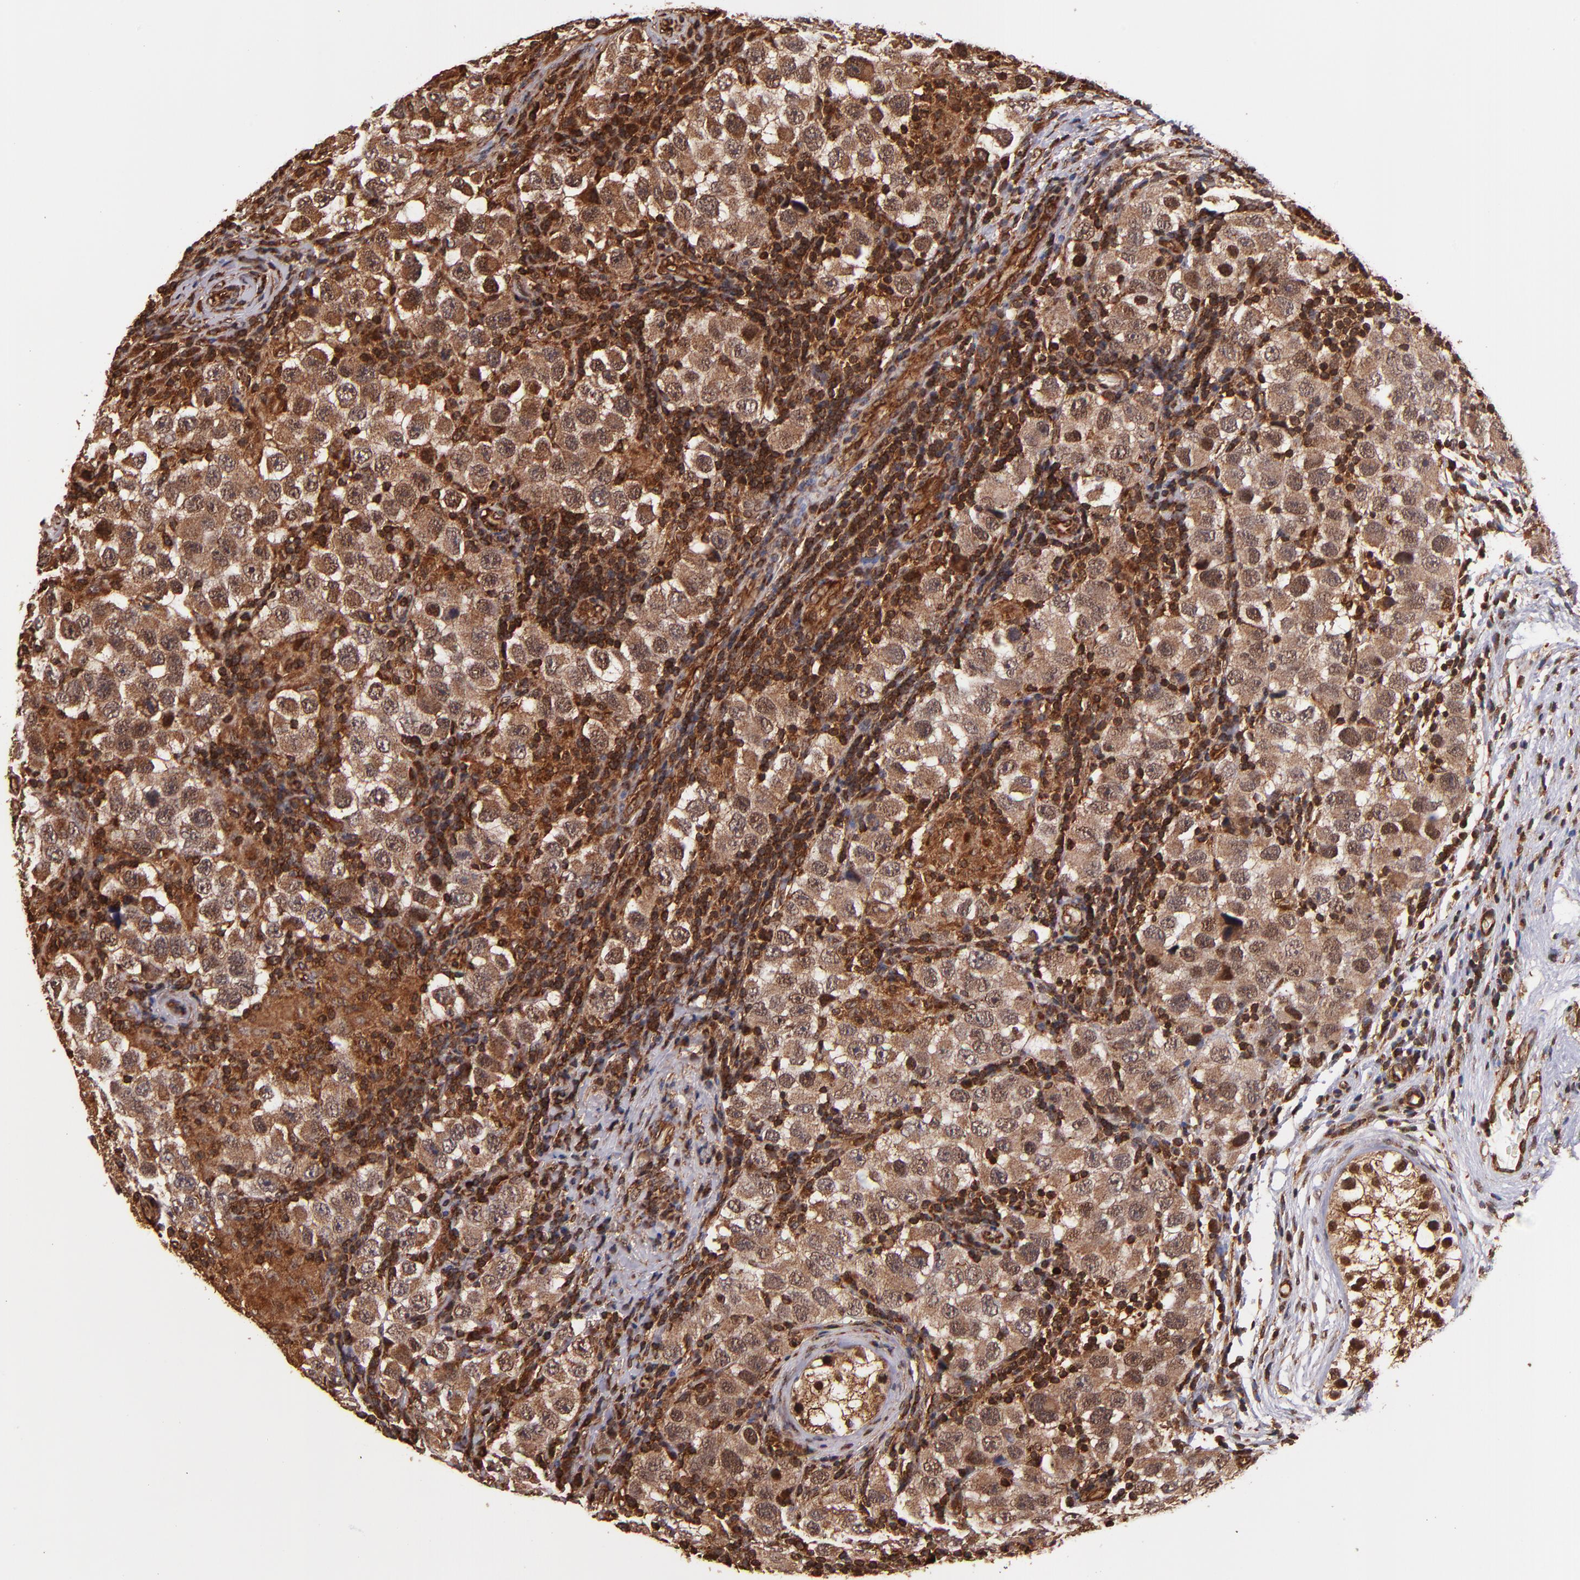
{"staining": {"intensity": "strong", "quantity": ">75%", "location": "cytoplasmic/membranous,nuclear"}, "tissue": "testis cancer", "cell_type": "Tumor cells", "image_type": "cancer", "snomed": [{"axis": "morphology", "description": "Carcinoma, Embryonal, NOS"}, {"axis": "topography", "description": "Testis"}], "caption": "Tumor cells show high levels of strong cytoplasmic/membranous and nuclear expression in approximately >75% of cells in human testis embryonal carcinoma.", "gene": "STX8", "patient": {"sex": "male", "age": 21}}